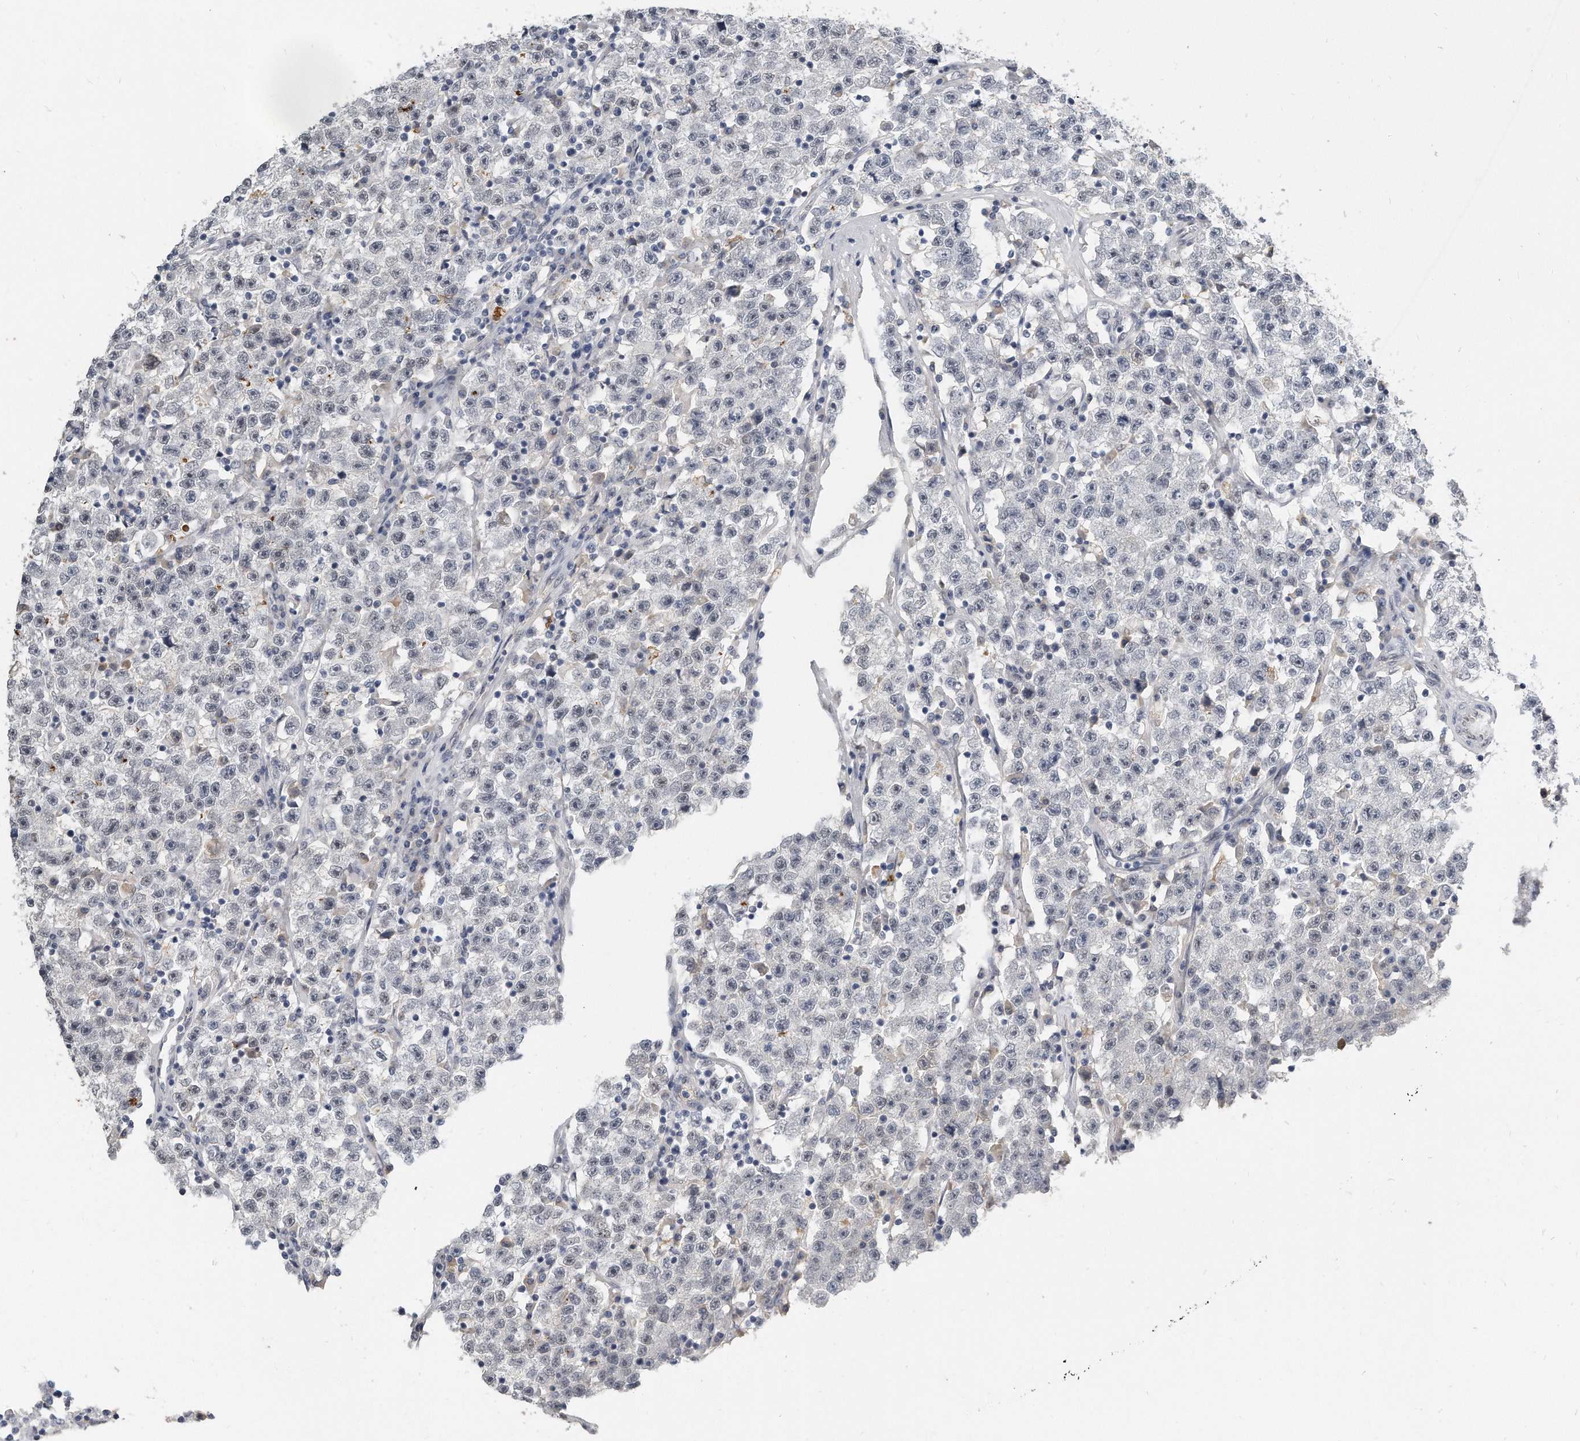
{"staining": {"intensity": "negative", "quantity": "none", "location": "none"}, "tissue": "testis cancer", "cell_type": "Tumor cells", "image_type": "cancer", "snomed": [{"axis": "morphology", "description": "Seminoma, NOS"}, {"axis": "topography", "description": "Testis"}], "caption": "DAB immunohistochemical staining of human testis cancer exhibits no significant positivity in tumor cells.", "gene": "CTBP2", "patient": {"sex": "male", "age": 22}}